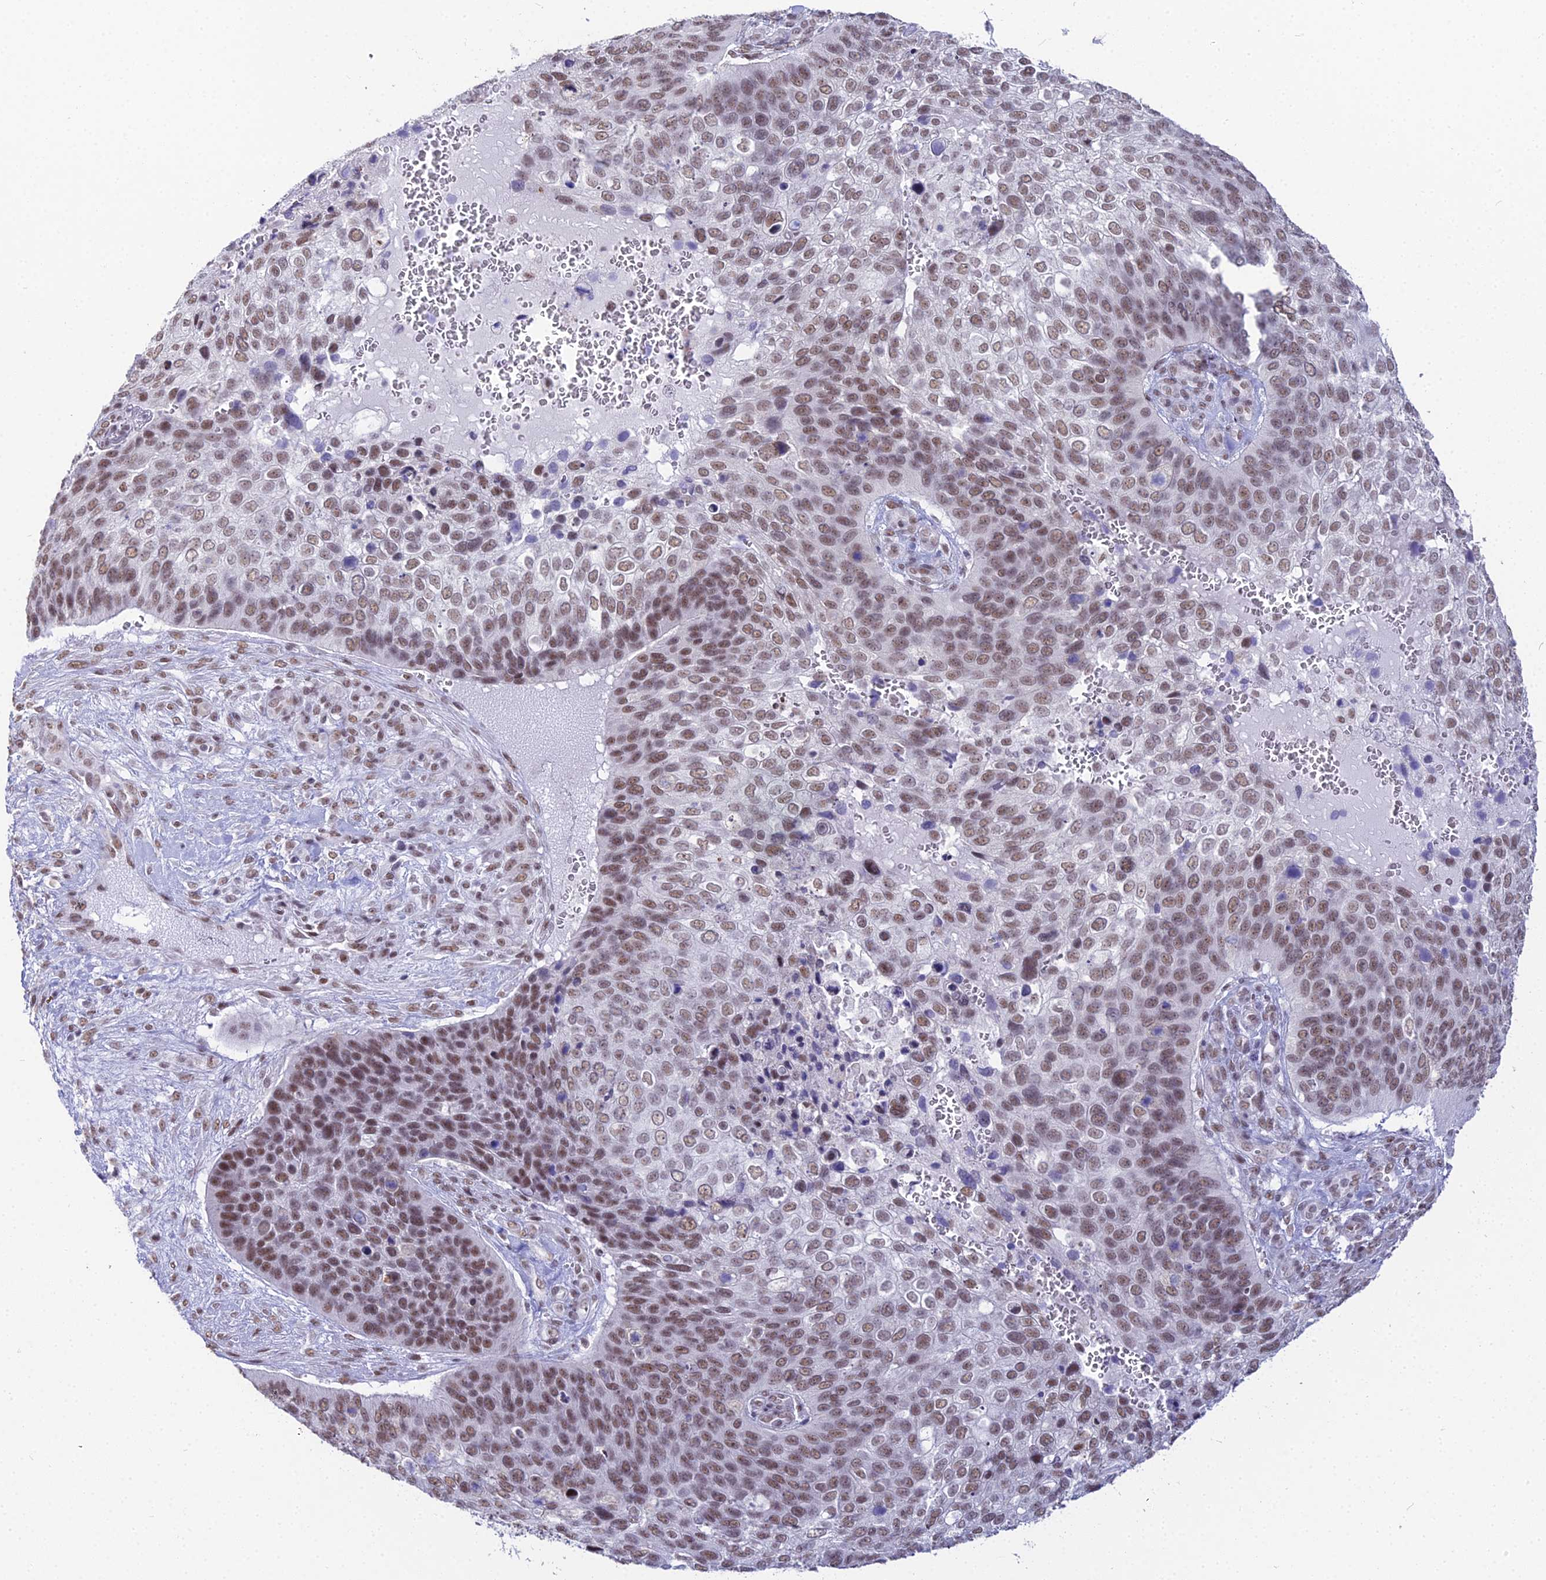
{"staining": {"intensity": "moderate", "quantity": ">75%", "location": "nuclear"}, "tissue": "skin cancer", "cell_type": "Tumor cells", "image_type": "cancer", "snomed": [{"axis": "morphology", "description": "Basal cell carcinoma"}, {"axis": "topography", "description": "Skin"}], "caption": "Tumor cells reveal medium levels of moderate nuclear positivity in about >75% of cells in skin cancer. The staining is performed using DAB (3,3'-diaminobenzidine) brown chromogen to label protein expression. The nuclei are counter-stained blue using hematoxylin.", "gene": "RBM12", "patient": {"sex": "female", "age": 74}}